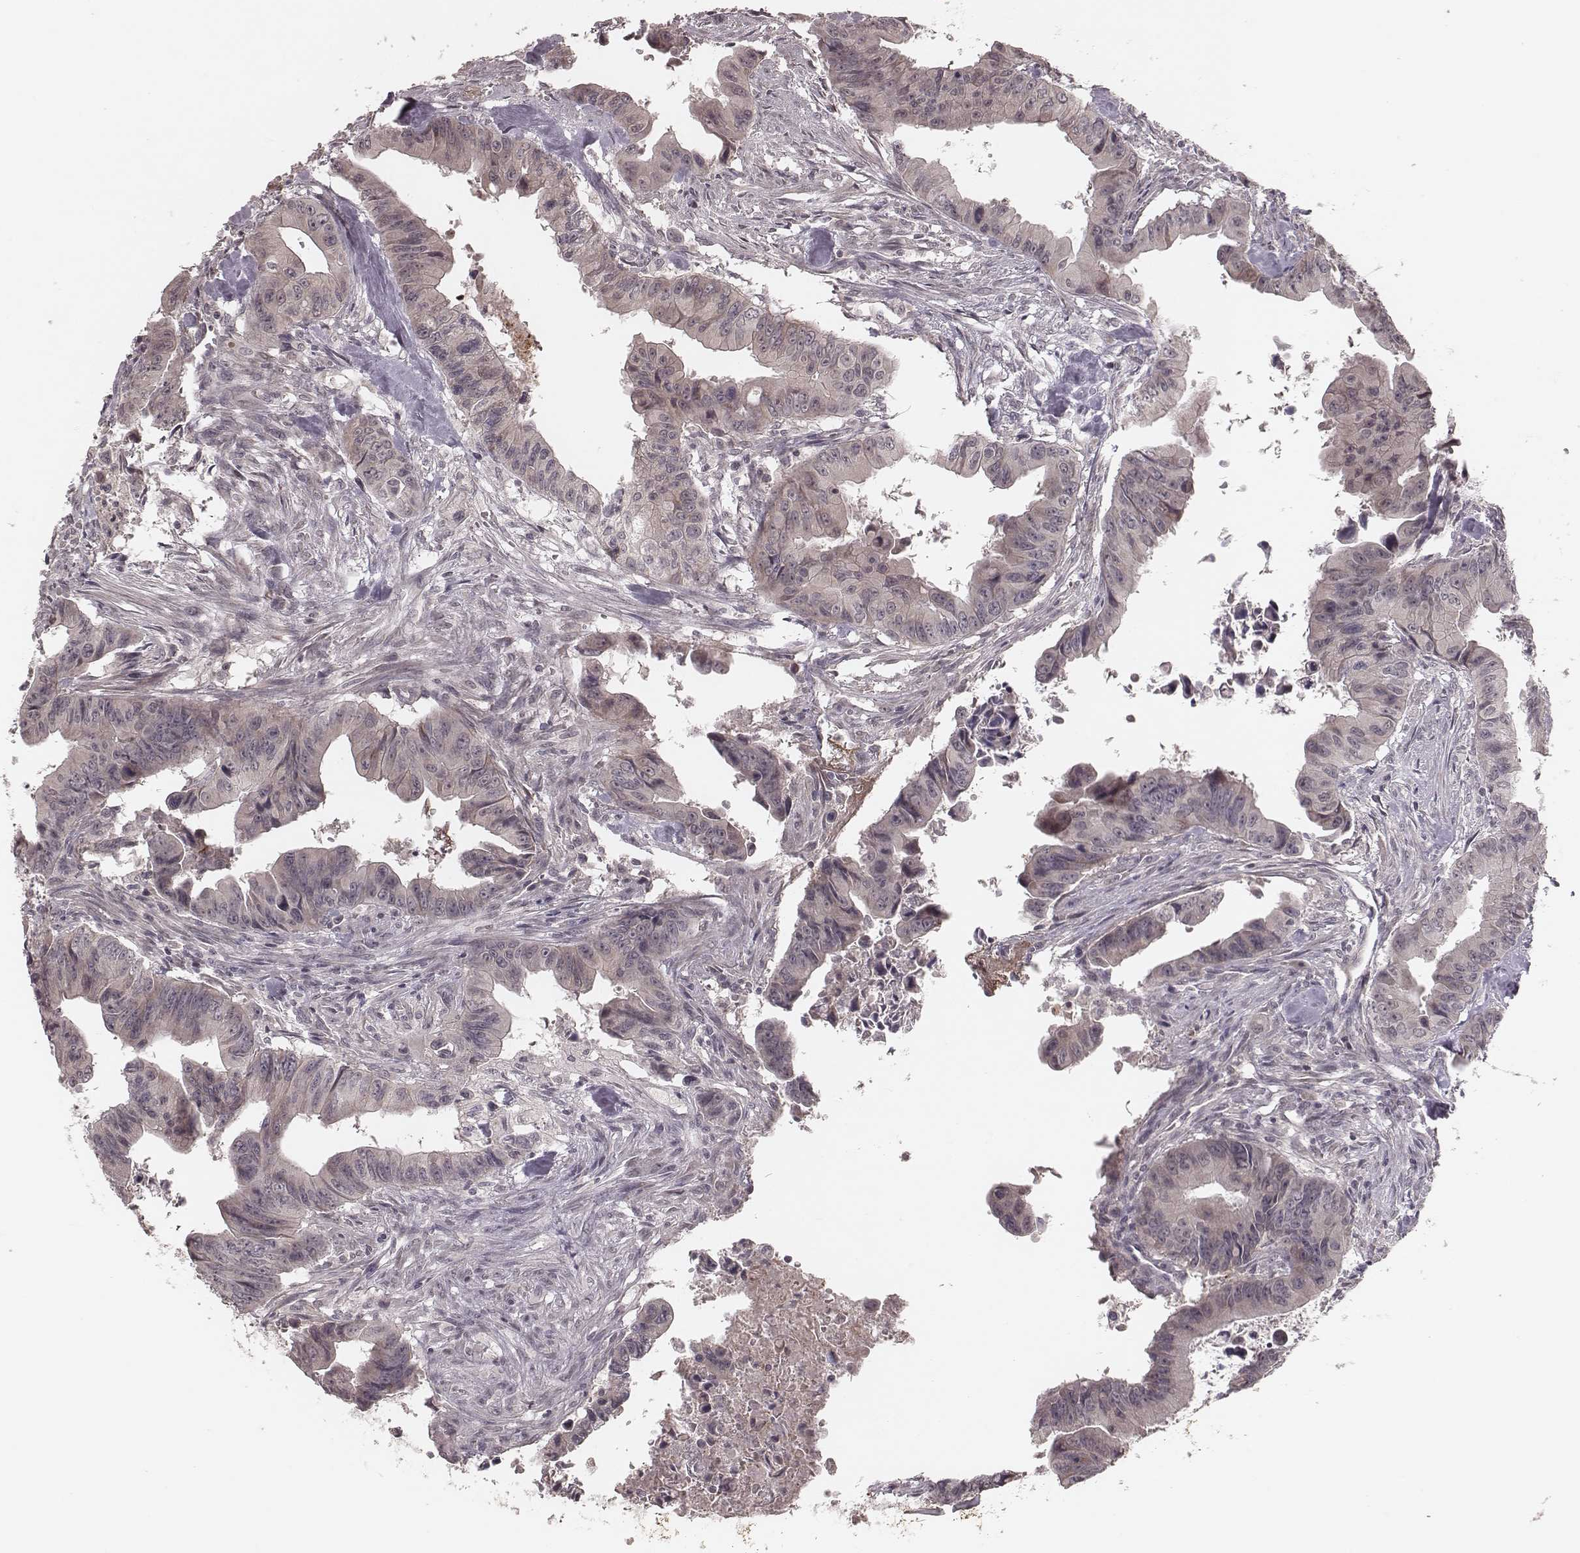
{"staining": {"intensity": "negative", "quantity": "none", "location": "none"}, "tissue": "colorectal cancer", "cell_type": "Tumor cells", "image_type": "cancer", "snomed": [{"axis": "morphology", "description": "Adenocarcinoma, NOS"}, {"axis": "topography", "description": "Colon"}], "caption": "The image reveals no staining of tumor cells in colorectal adenocarcinoma.", "gene": "IL5", "patient": {"sex": "female", "age": 87}}